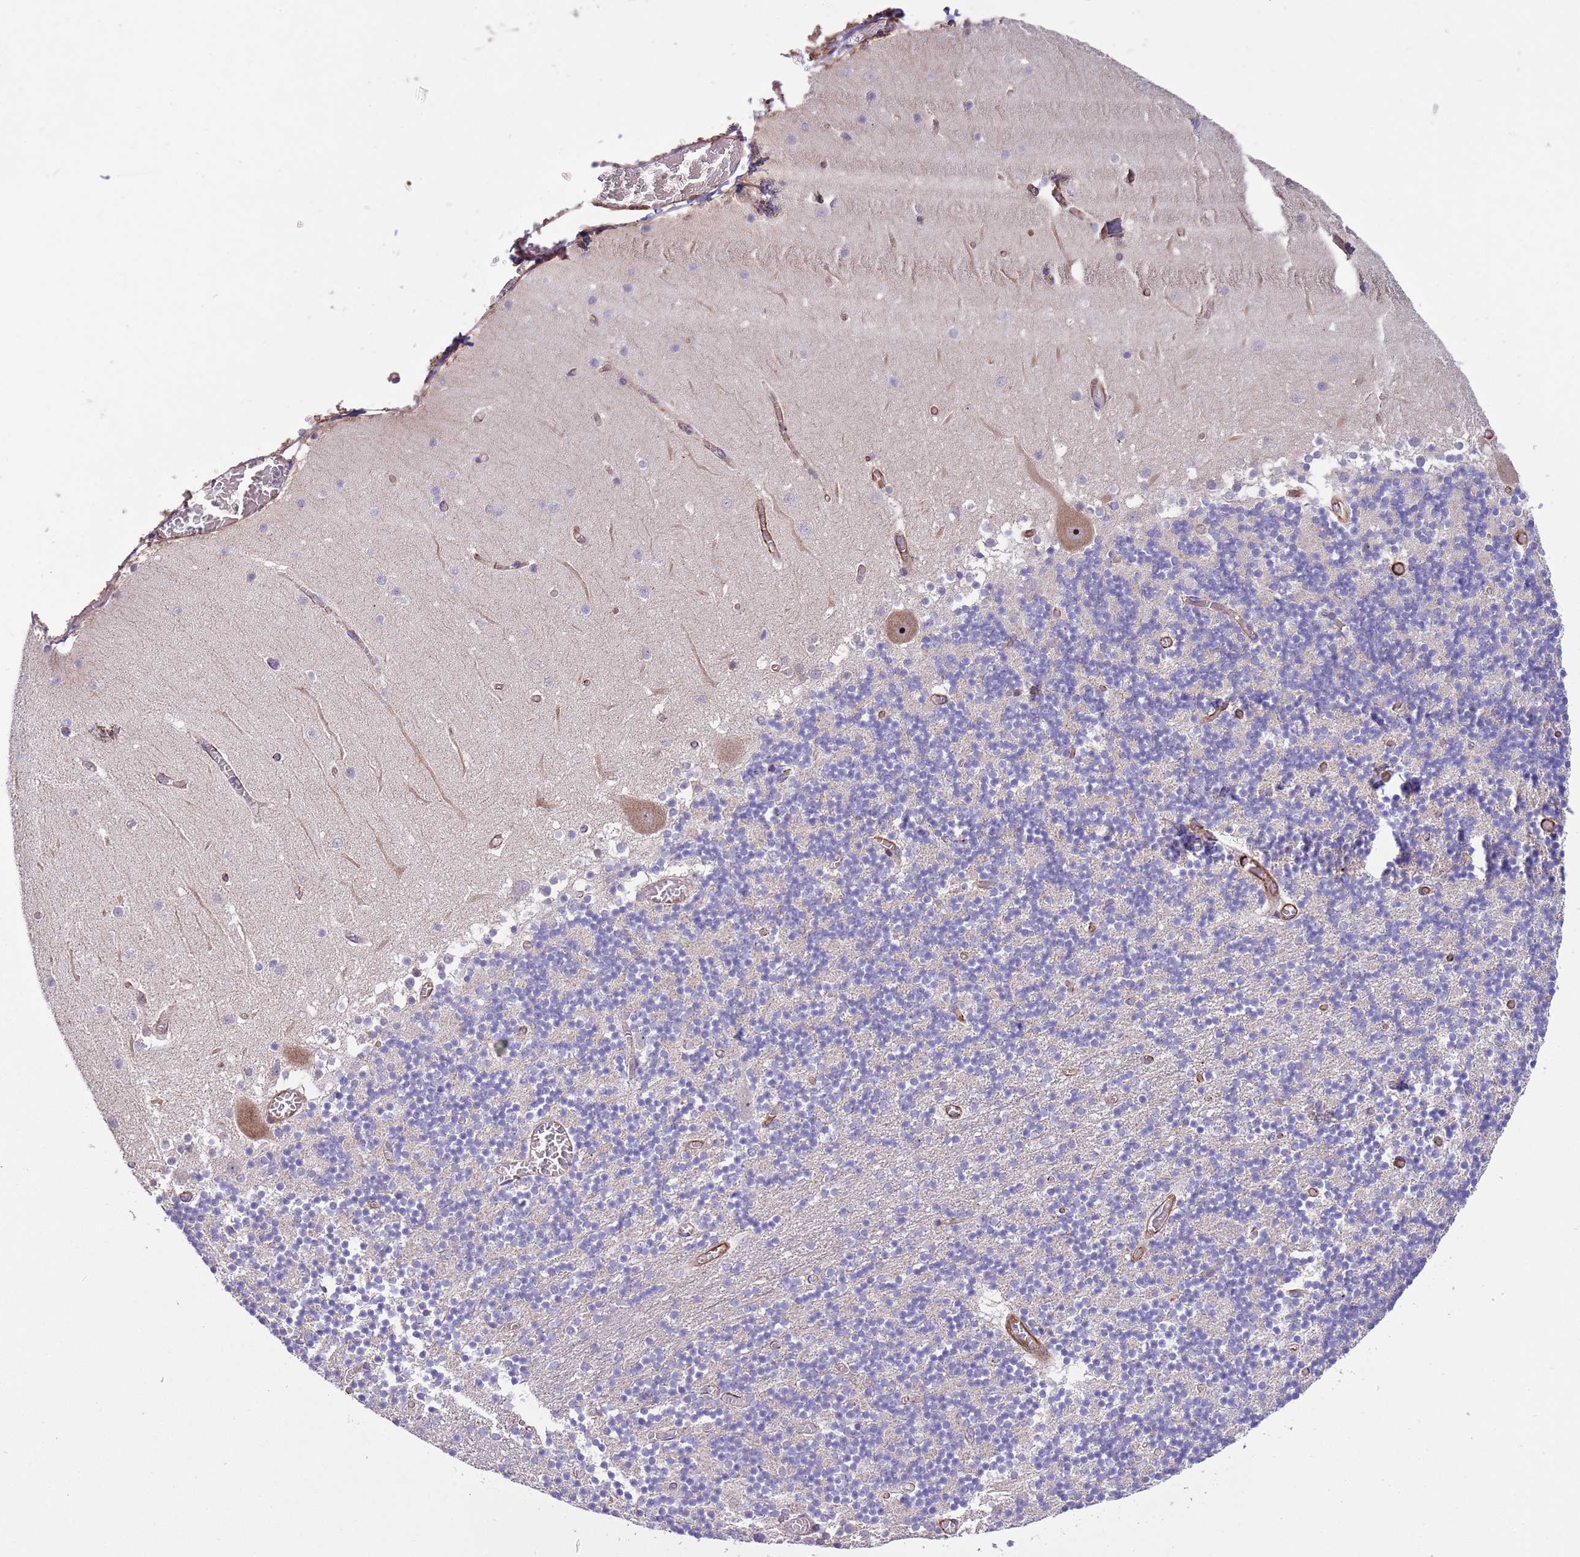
{"staining": {"intensity": "negative", "quantity": "none", "location": "none"}, "tissue": "cerebellum", "cell_type": "Cells in granular layer", "image_type": "normal", "snomed": [{"axis": "morphology", "description": "Normal tissue, NOS"}, {"axis": "topography", "description": "Cerebellum"}], "caption": "Cells in granular layer show no significant positivity in unremarkable cerebellum. Brightfield microscopy of immunohistochemistry stained with DAB (brown) and hematoxylin (blue), captured at high magnification.", "gene": "GAS2L3", "patient": {"sex": "female", "age": 28}}